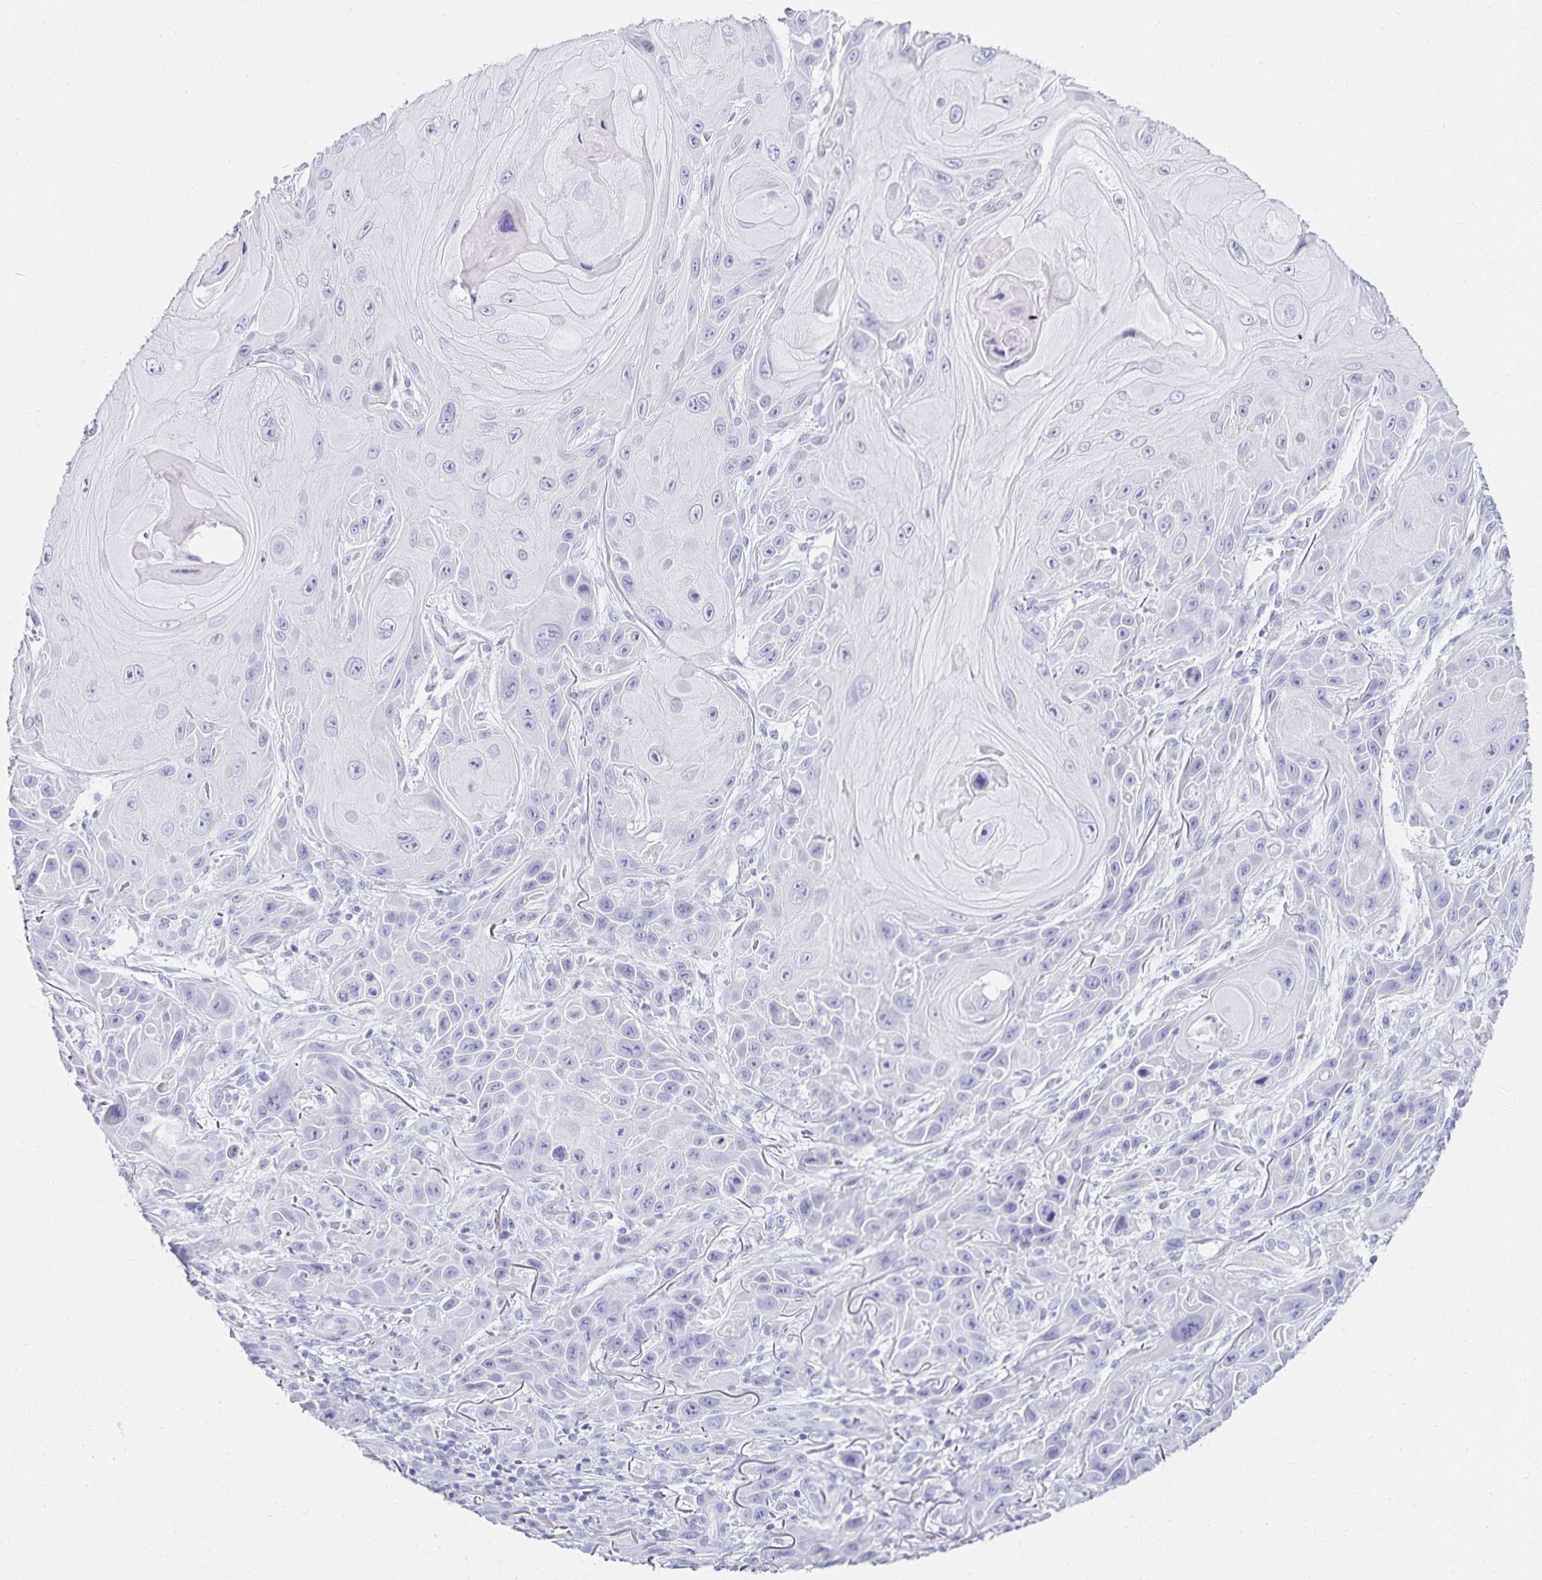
{"staining": {"intensity": "negative", "quantity": "none", "location": "none"}, "tissue": "skin cancer", "cell_type": "Tumor cells", "image_type": "cancer", "snomed": [{"axis": "morphology", "description": "Squamous cell carcinoma, NOS"}, {"axis": "topography", "description": "Skin"}], "caption": "High magnification brightfield microscopy of skin squamous cell carcinoma stained with DAB (3,3'-diaminobenzidine) (brown) and counterstained with hematoxylin (blue): tumor cells show no significant positivity.", "gene": "GP2", "patient": {"sex": "female", "age": 94}}